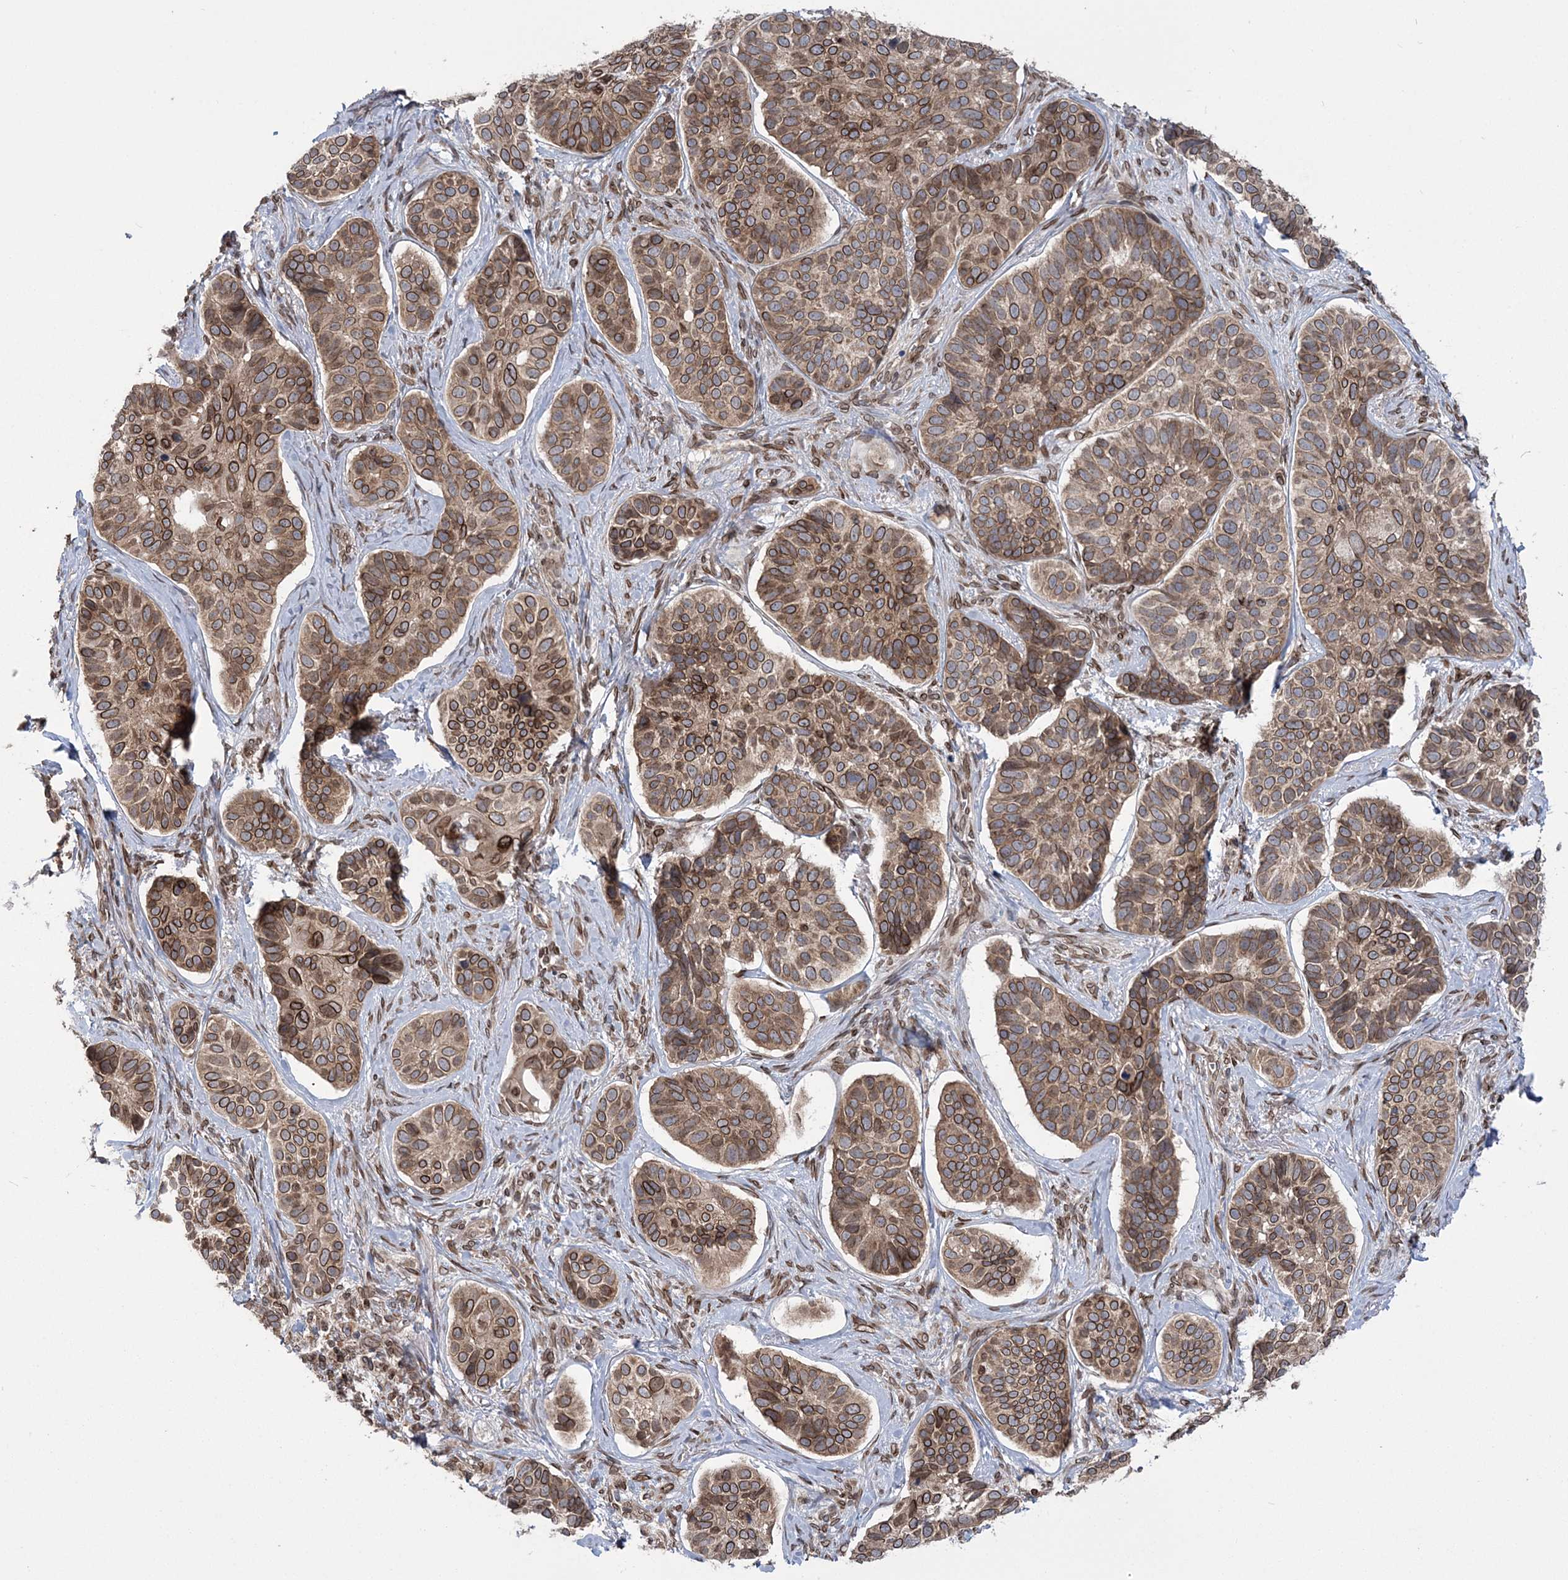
{"staining": {"intensity": "moderate", "quantity": ">75%", "location": "cytoplasmic/membranous,nuclear"}, "tissue": "skin cancer", "cell_type": "Tumor cells", "image_type": "cancer", "snomed": [{"axis": "morphology", "description": "Basal cell carcinoma"}, {"axis": "topography", "description": "Skin"}], "caption": "Immunohistochemistry (IHC) (DAB) staining of skin cancer shows moderate cytoplasmic/membranous and nuclear protein staining in about >75% of tumor cells. The staining was performed using DAB (3,3'-diaminobenzidine), with brown indicating positive protein expression. Nuclei are stained blue with hematoxylin.", "gene": "DNAJC27", "patient": {"sex": "male", "age": 62}}